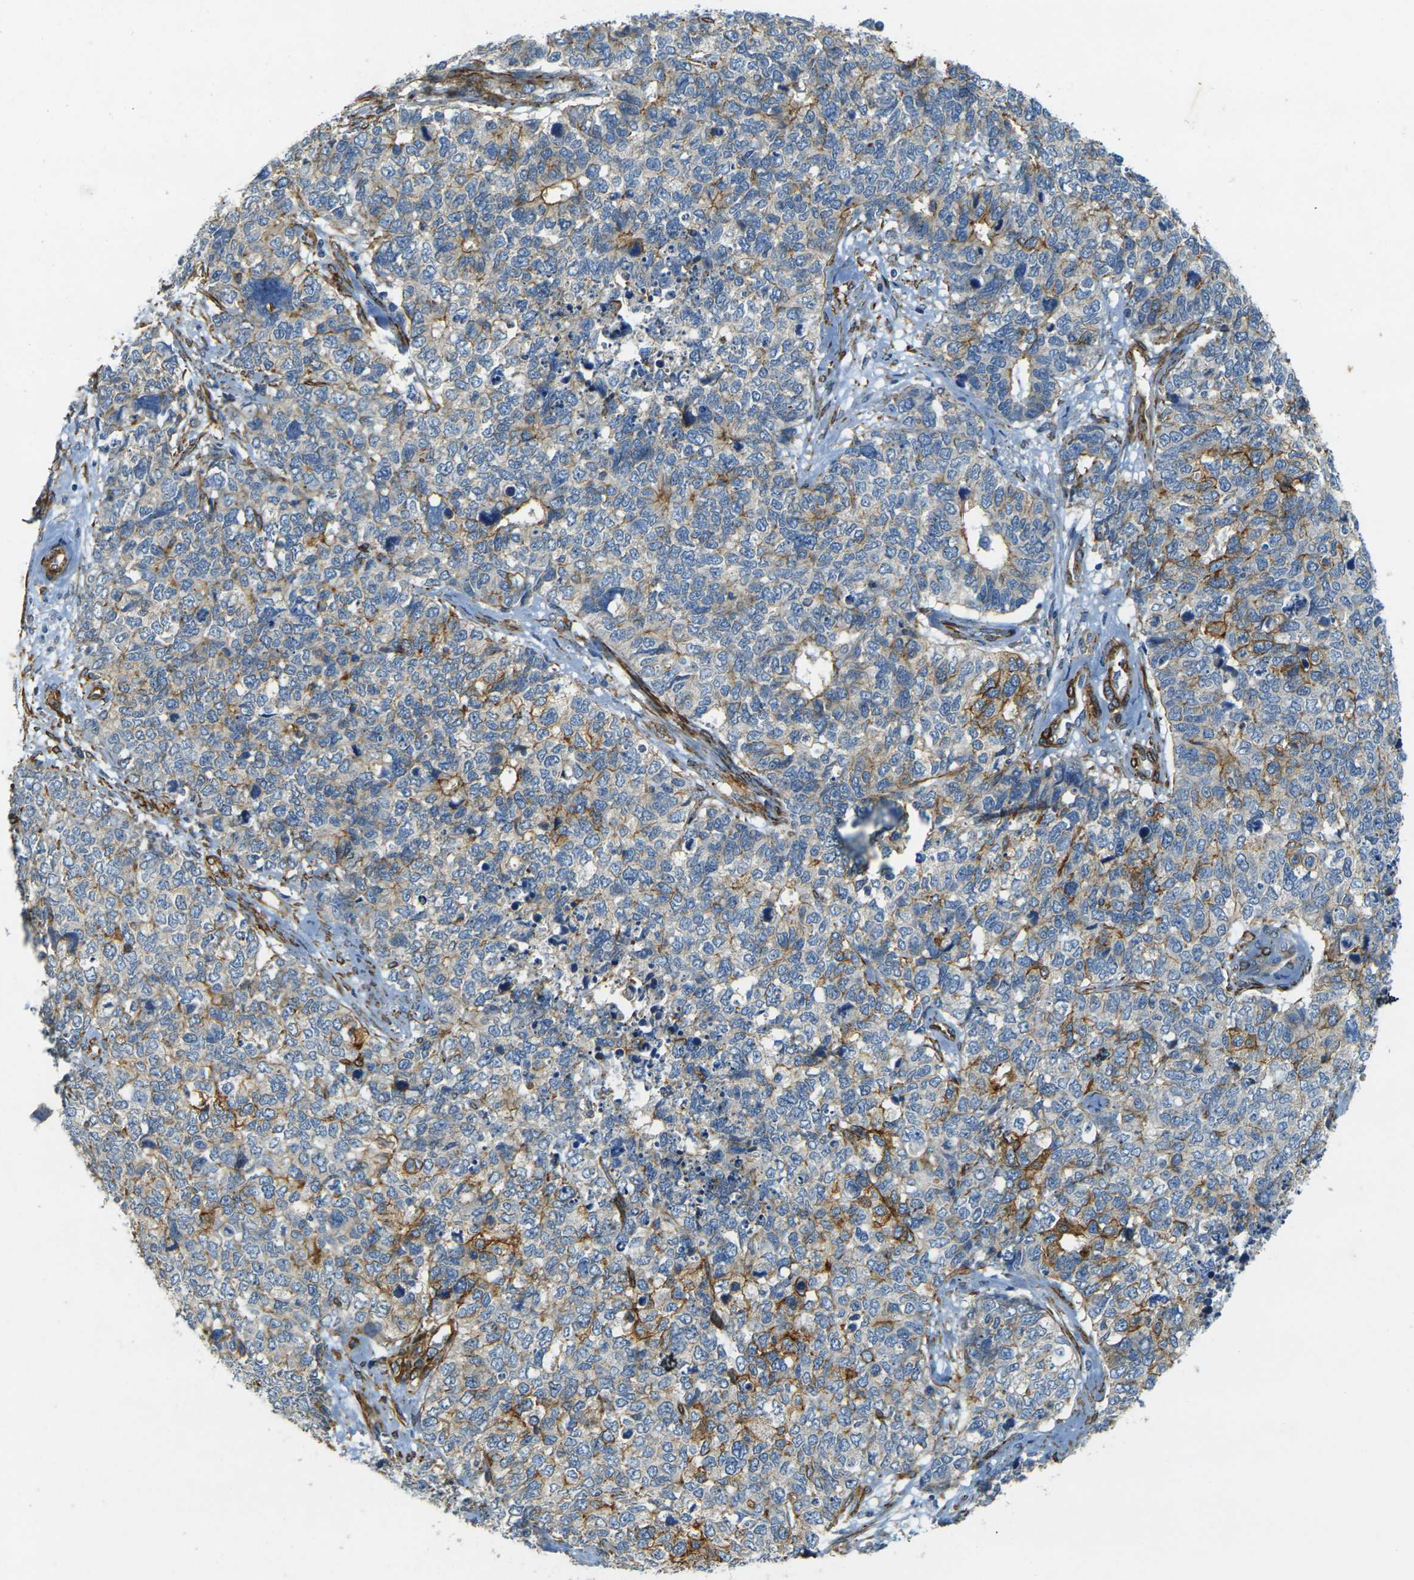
{"staining": {"intensity": "moderate", "quantity": "<25%", "location": "cytoplasmic/membranous"}, "tissue": "cervical cancer", "cell_type": "Tumor cells", "image_type": "cancer", "snomed": [{"axis": "morphology", "description": "Squamous cell carcinoma, NOS"}, {"axis": "topography", "description": "Cervix"}], "caption": "A histopathology image of squamous cell carcinoma (cervical) stained for a protein demonstrates moderate cytoplasmic/membranous brown staining in tumor cells.", "gene": "EPHA7", "patient": {"sex": "female", "age": 63}}